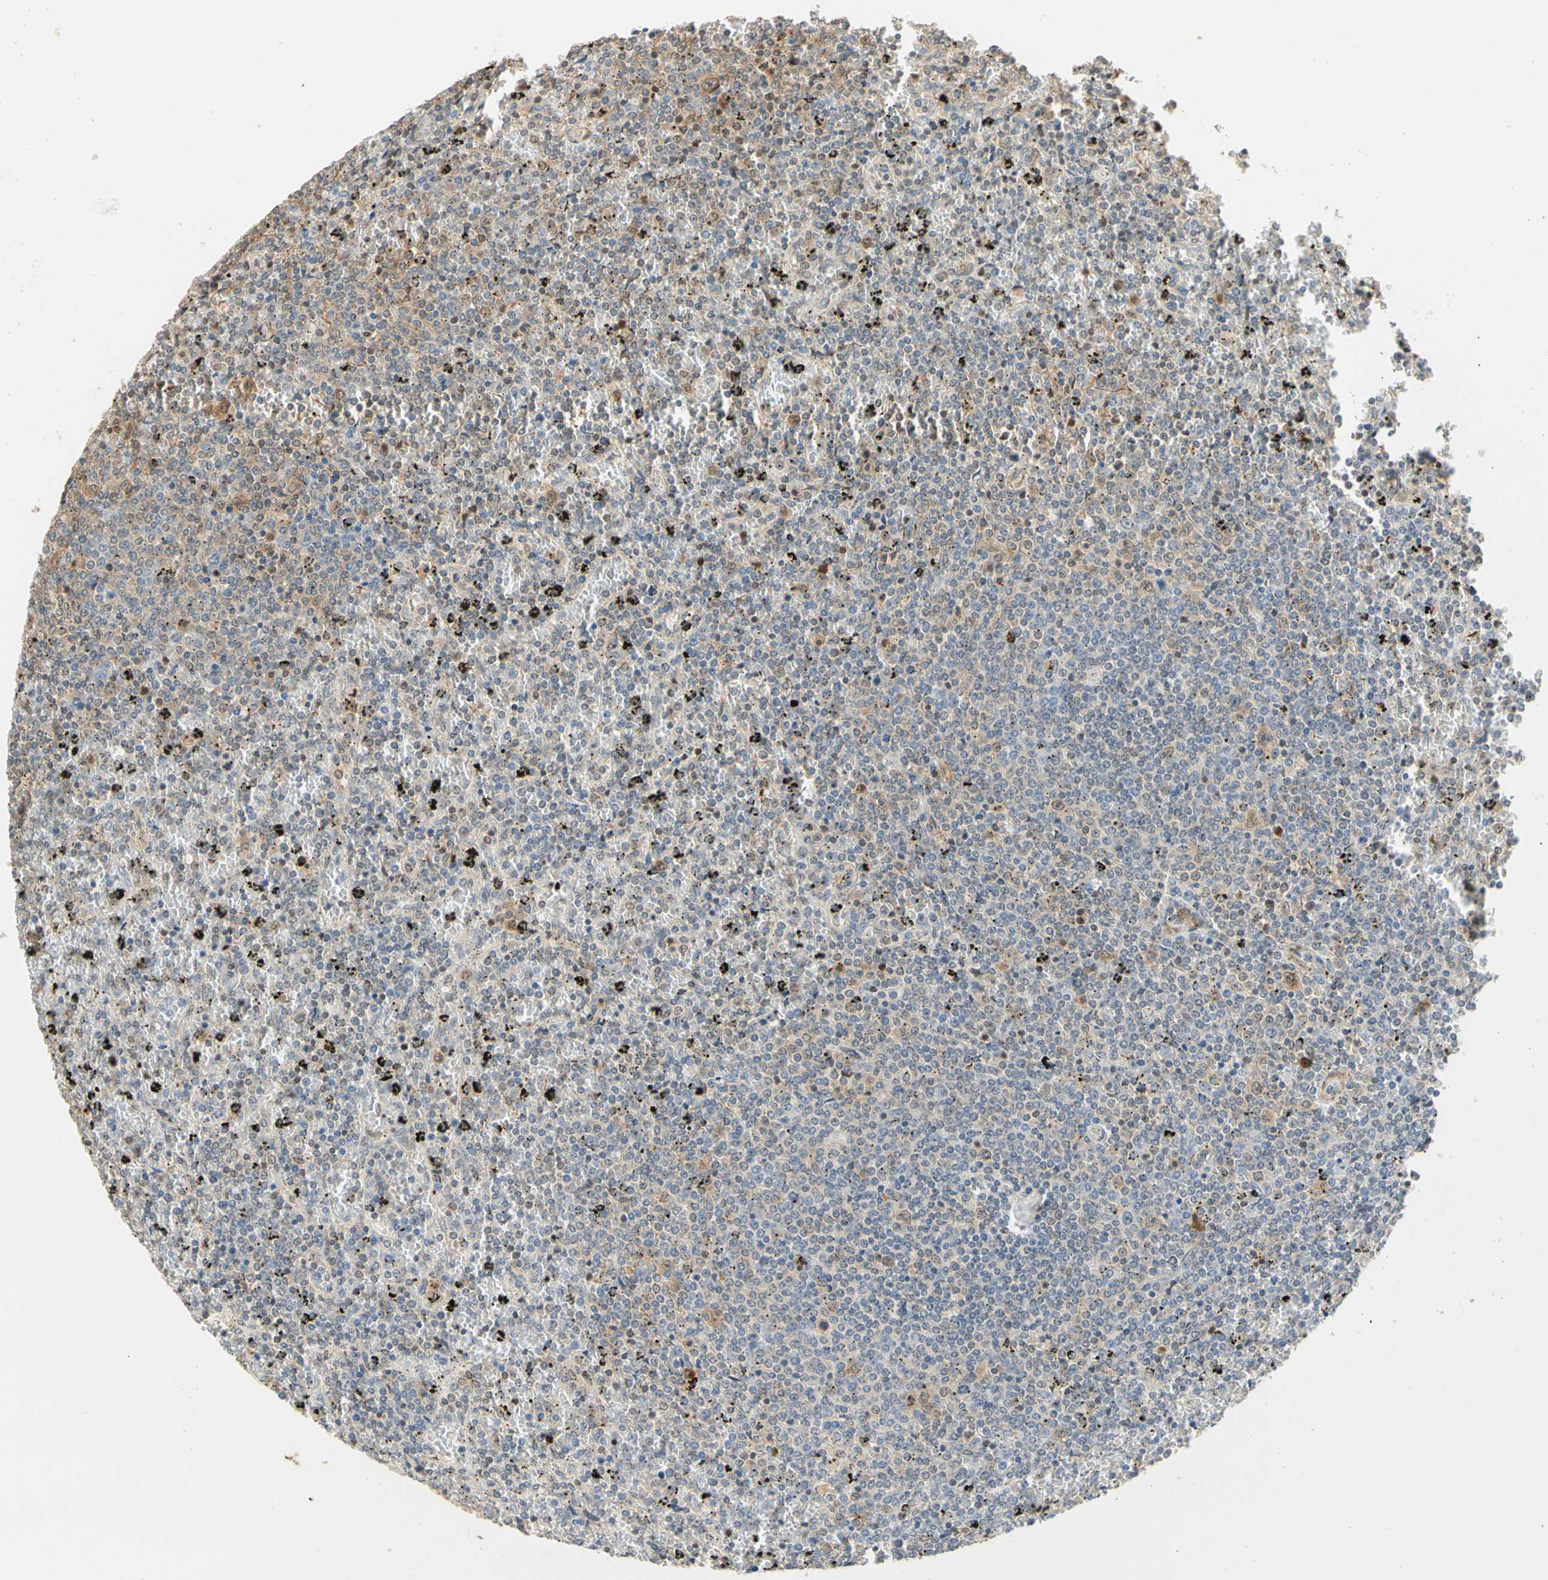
{"staining": {"intensity": "weak", "quantity": "<25%", "location": "nuclear"}, "tissue": "lymphoma", "cell_type": "Tumor cells", "image_type": "cancer", "snomed": [{"axis": "morphology", "description": "Malignant lymphoma, non-Hodgkin's type, Low grade"}, {"axis": "topography", "description": "Spleen"}], "caption": "This image is of lymphoma stained with immunohistochemistry to label a protein in brown with the nuclei are counter-stained blue. There is no staining in tumor cells.", "gene": "QSER1", "patient": {"sex": "female", "age": 77}}